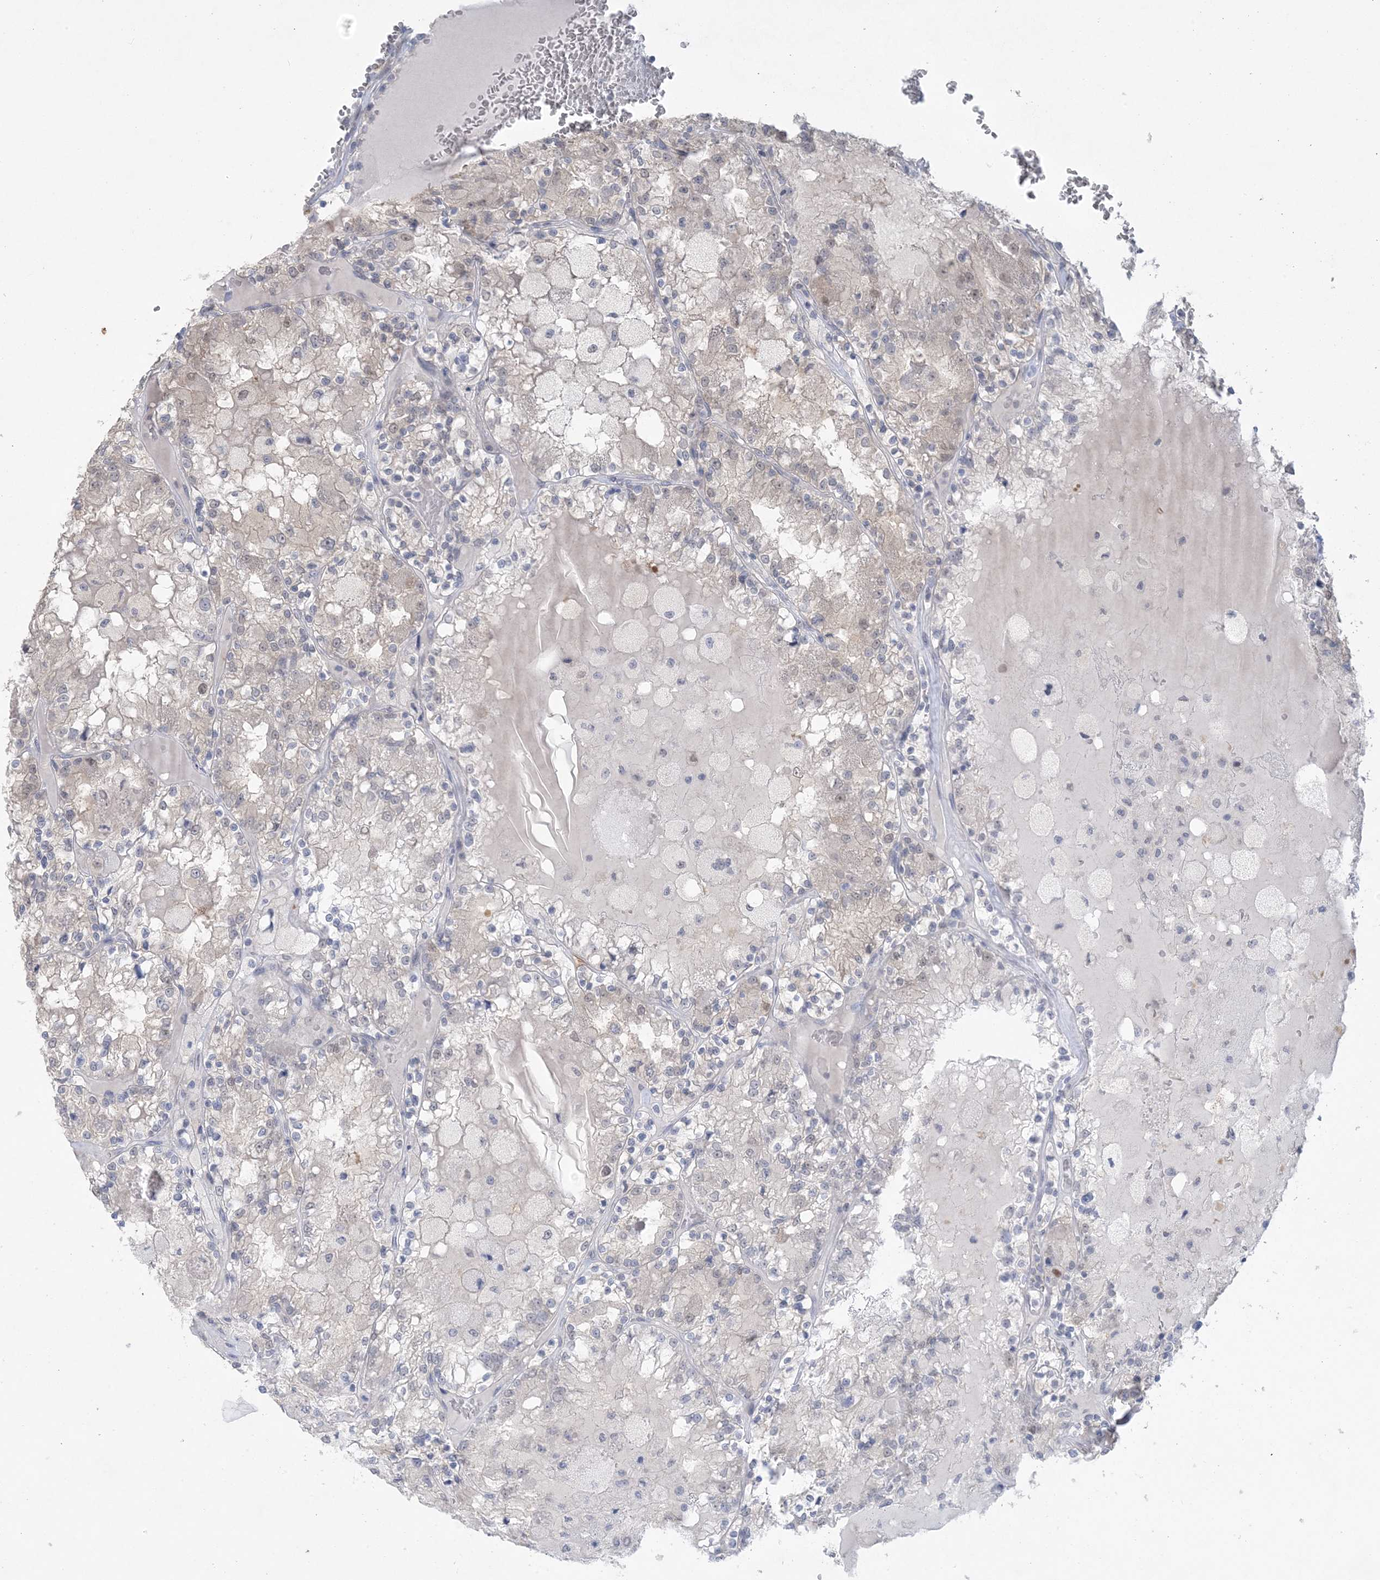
{"staining": {"intensity": "negative", "quantity": "none", "location": "none"}, "tissue": "renal cancer", "cell_type": "Tumor cells", "image_type": "cancer", "snomed": [{"axis": "morphology", "description": "Adenocarcinoma, NOS"}, {"axis": "topography", "description": "Kidney"}], "caption": "A micrograph of human adenocarcinoma (renal) is negative for staining in tumor cells.", "gene": "HMGCS1", "patient": {"sex": "female", "age": 56}}